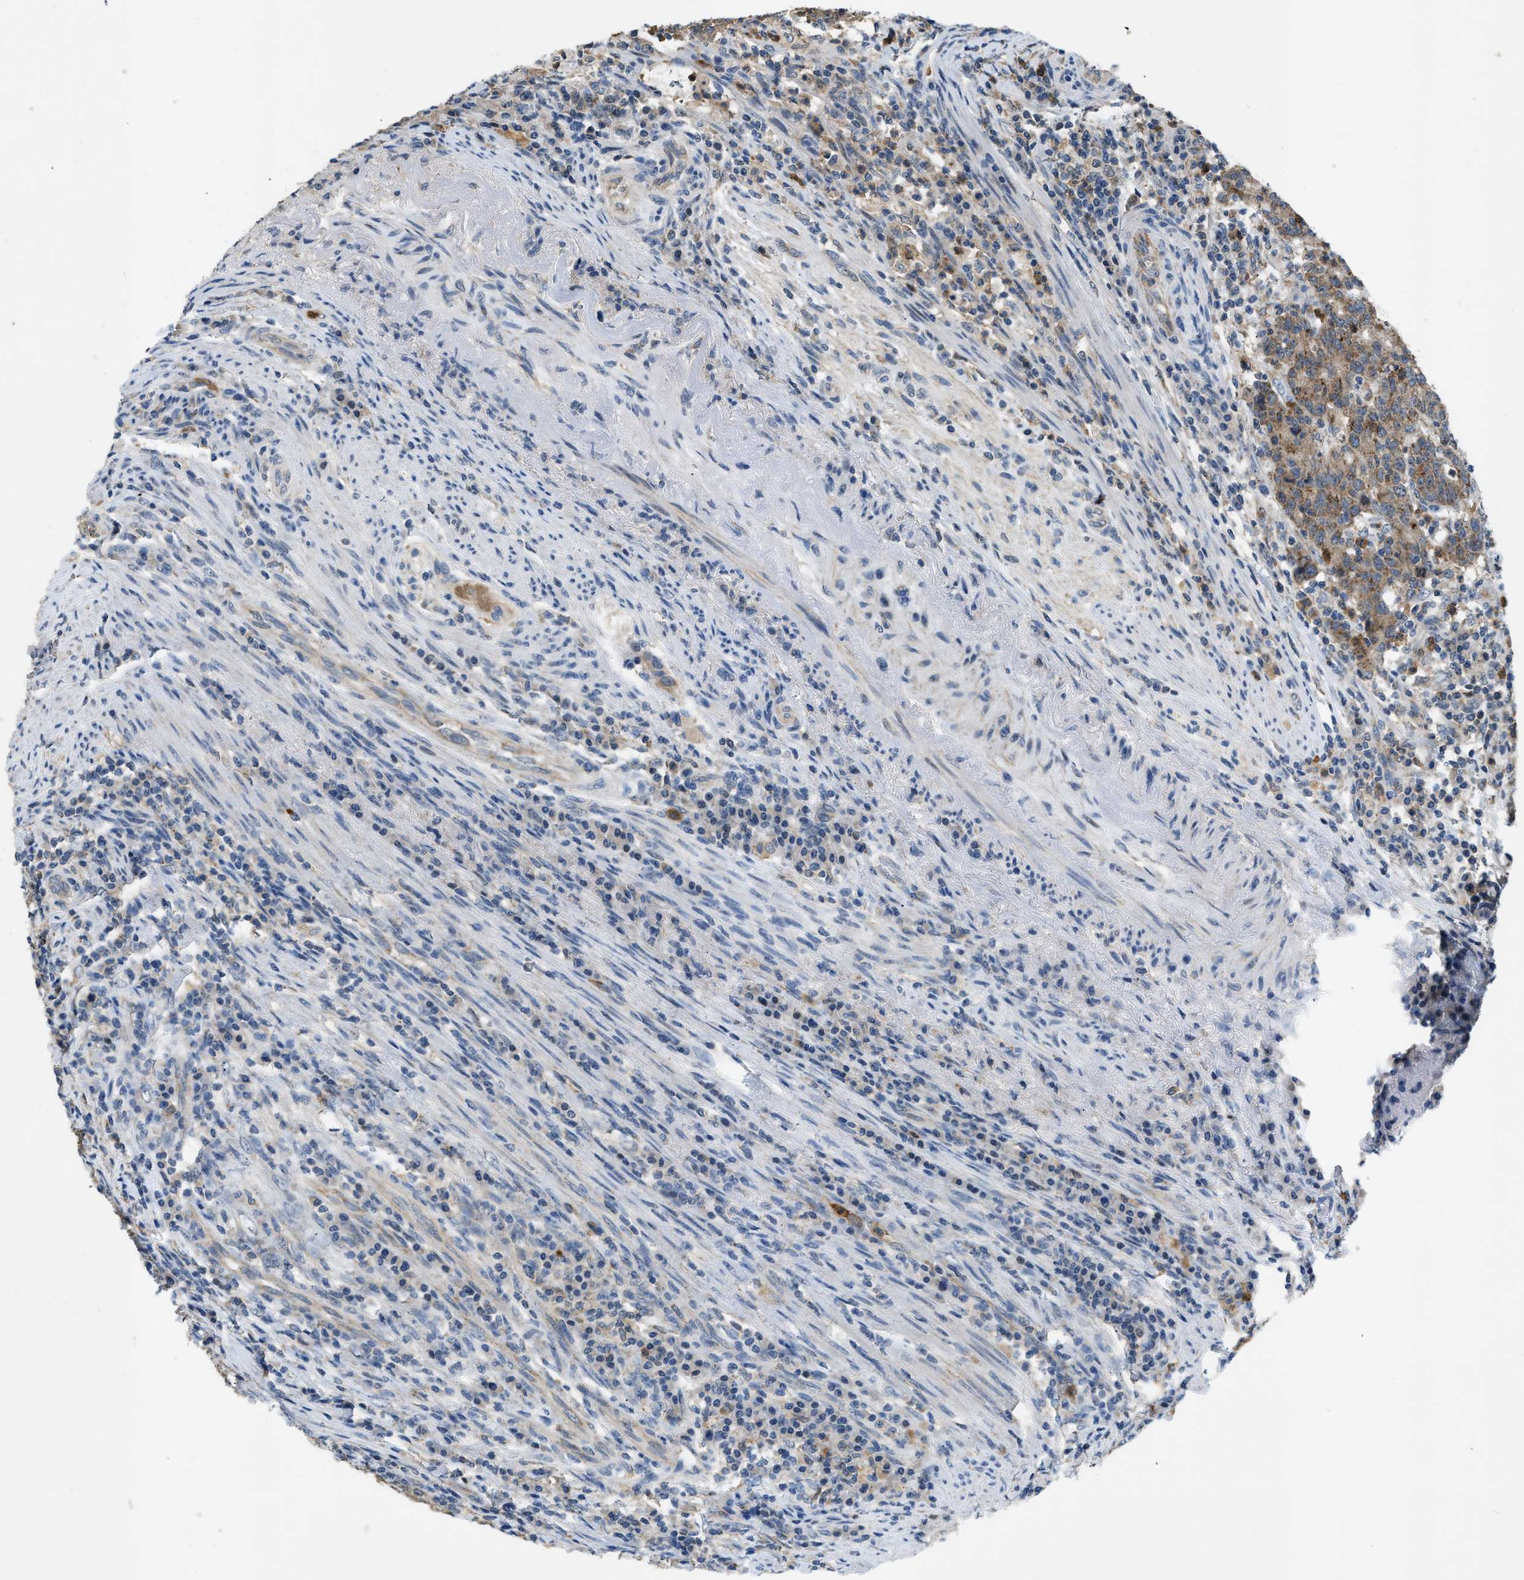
{"staining": {"intensity": "weak", "quantity": ">75%", "location": "cytoplasmic/membranous"}, "tissue": "colorectal cancer", "cell_type": "Tumor cells", "image_type": "cancer", "snomed": [{"axis": "morphology", "description": "Normal tissue, NOS"}, {"axis": "morphology", "description": "Adenocarcinoma, NOS"}, {"axis": "topography", "description": "Colon"}], "caption": "About >75% of tumor cells in adenocarcinoma (colorectal) demonstrate weak cytoplasmic/membranous protein positivity as visualized by brown immunohistochemical staining.", "gene": "TOMM34", "patient": {"sex": "female", "age": 75}}